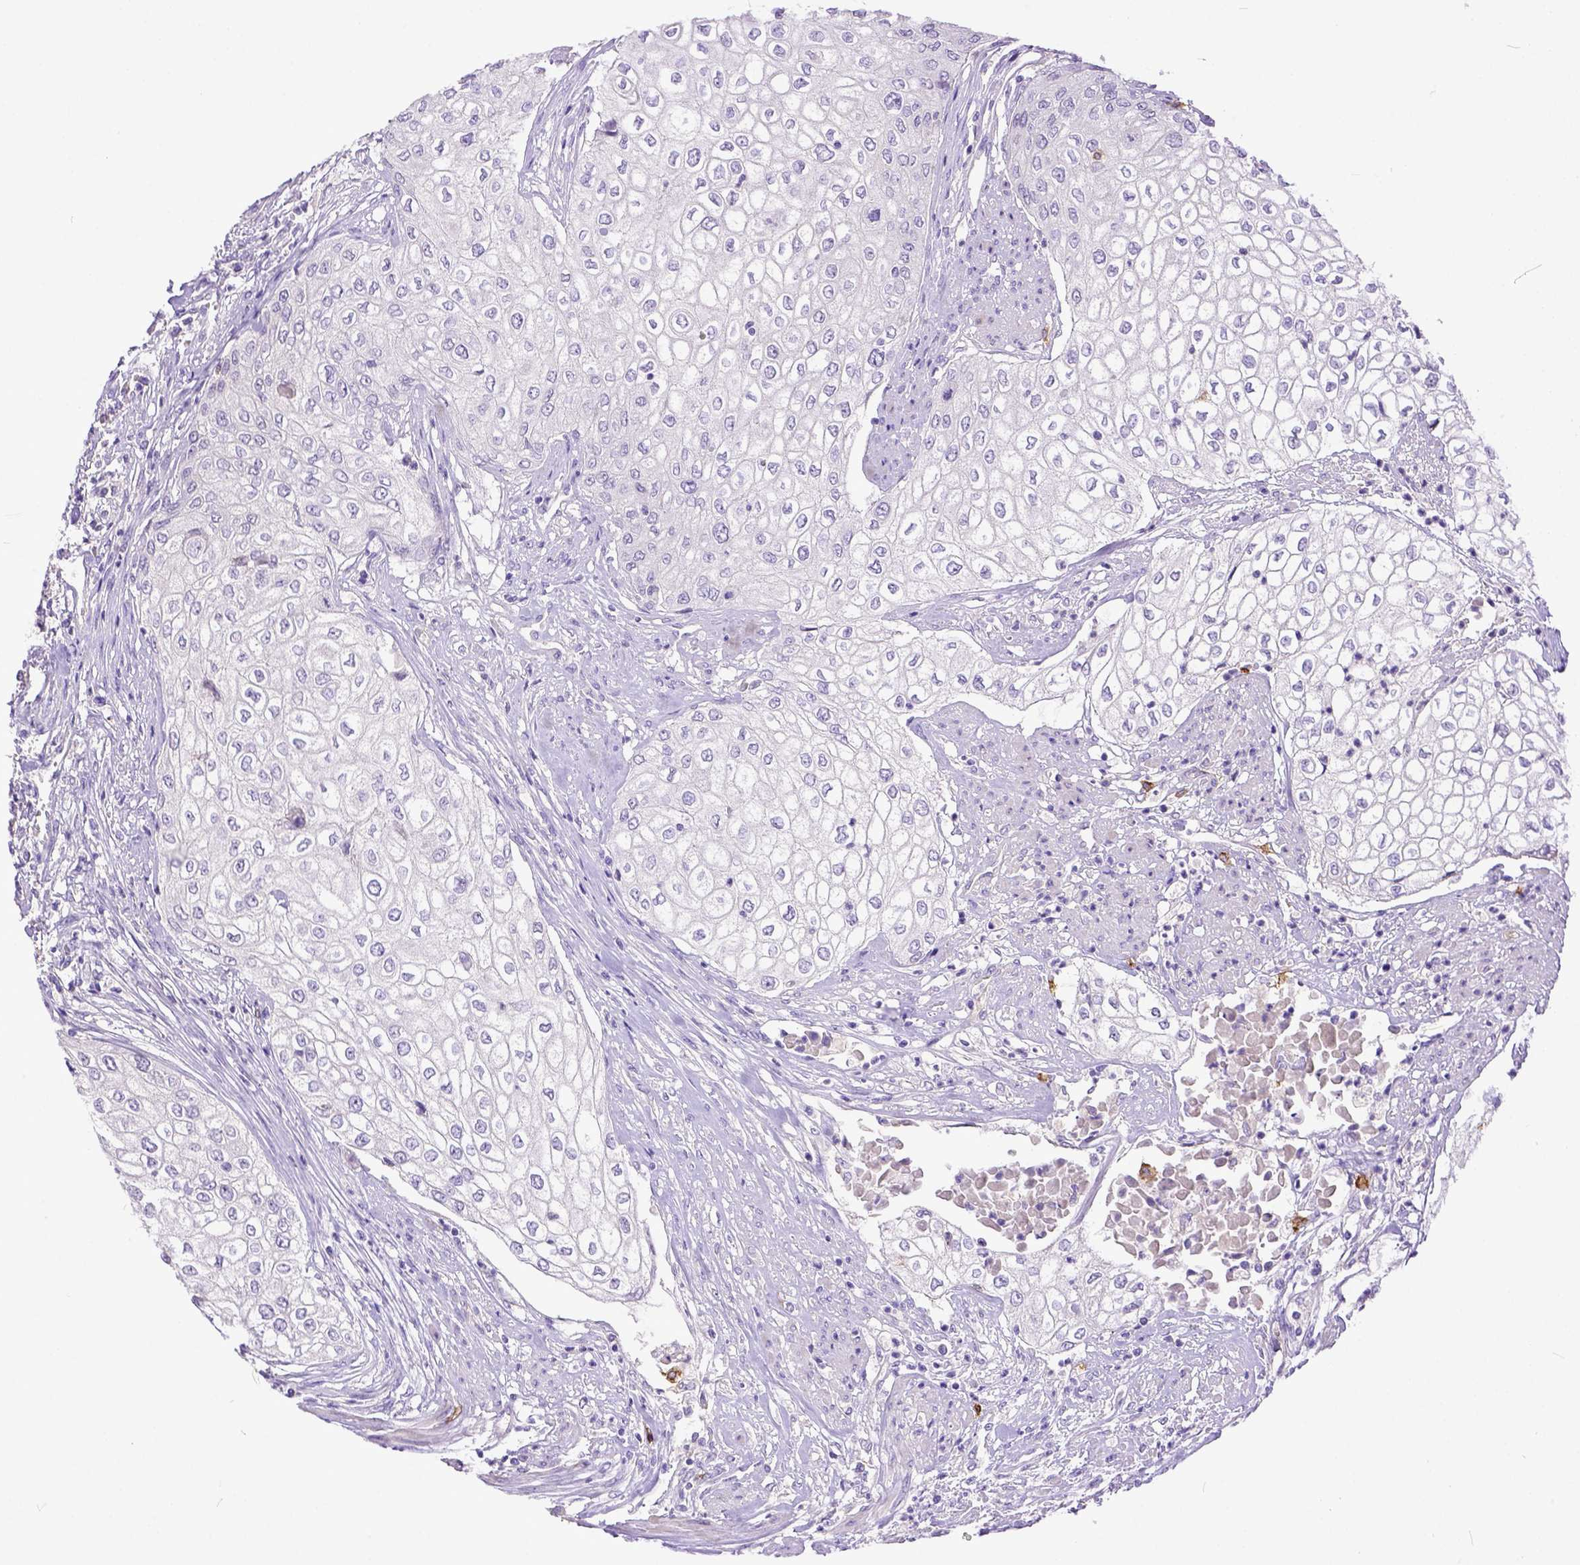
{"staining": {"intensity": "negative", "quantity": "none", "location": "none"}, "tissue": "urothelial cancer", "cell_type": "Tumor cells", "image_type": "cancer", "snomed": [{"axis": "morphology", "description": "Urothelial carcinoma, High grade"}, {"axis": "topography", "description": "Urinary bladder"}], "caption": "Tumor cells are negative for protein expression in human urothelial cancer. (DAB (3,3'-diaminobenzidine) IHC with hematoxylin counter stain).", "gene": "KIT", "patient": {"sex": "male", "age": 62}}